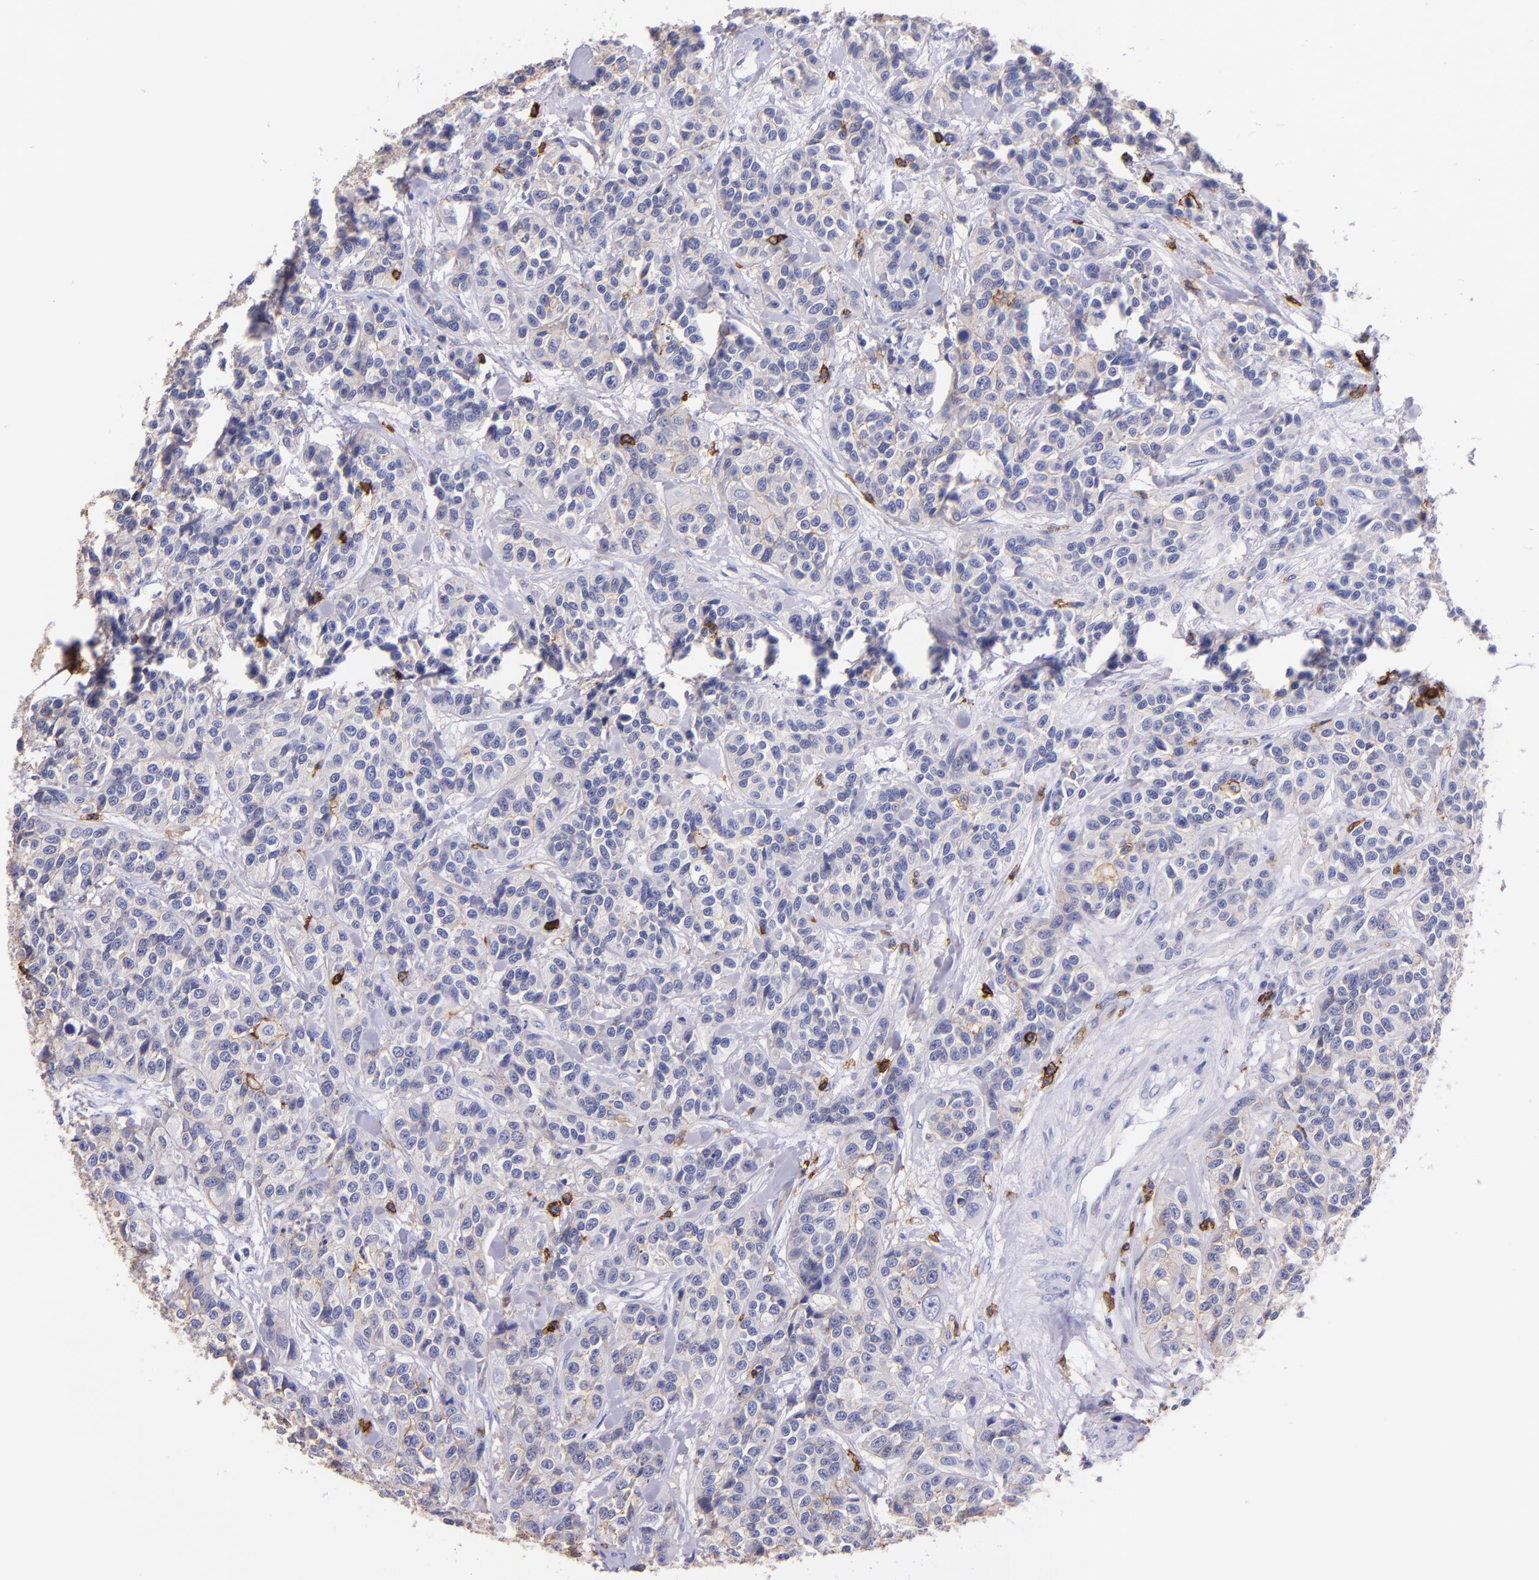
{"staining": {"intensity": "weak", "quantity": "<25%", "location": "cytoplasmic/membranous"}, "tissue": "urothelial cancer", "cell_type": "Tumor cells", "image_type": "cancer", "snomed": [{"axis": "morphology", "description": "Urothelial carcinoma, High grade"}, {"axis": "topography", "description": "Urinary bladder"}], "caption": "Urothelial cancer stained for a protein using immunohistochemistry (IHC) shows no positivity tumor cells.", "gene": "SPN", "patient": {"sex": "female", "age": 81}}